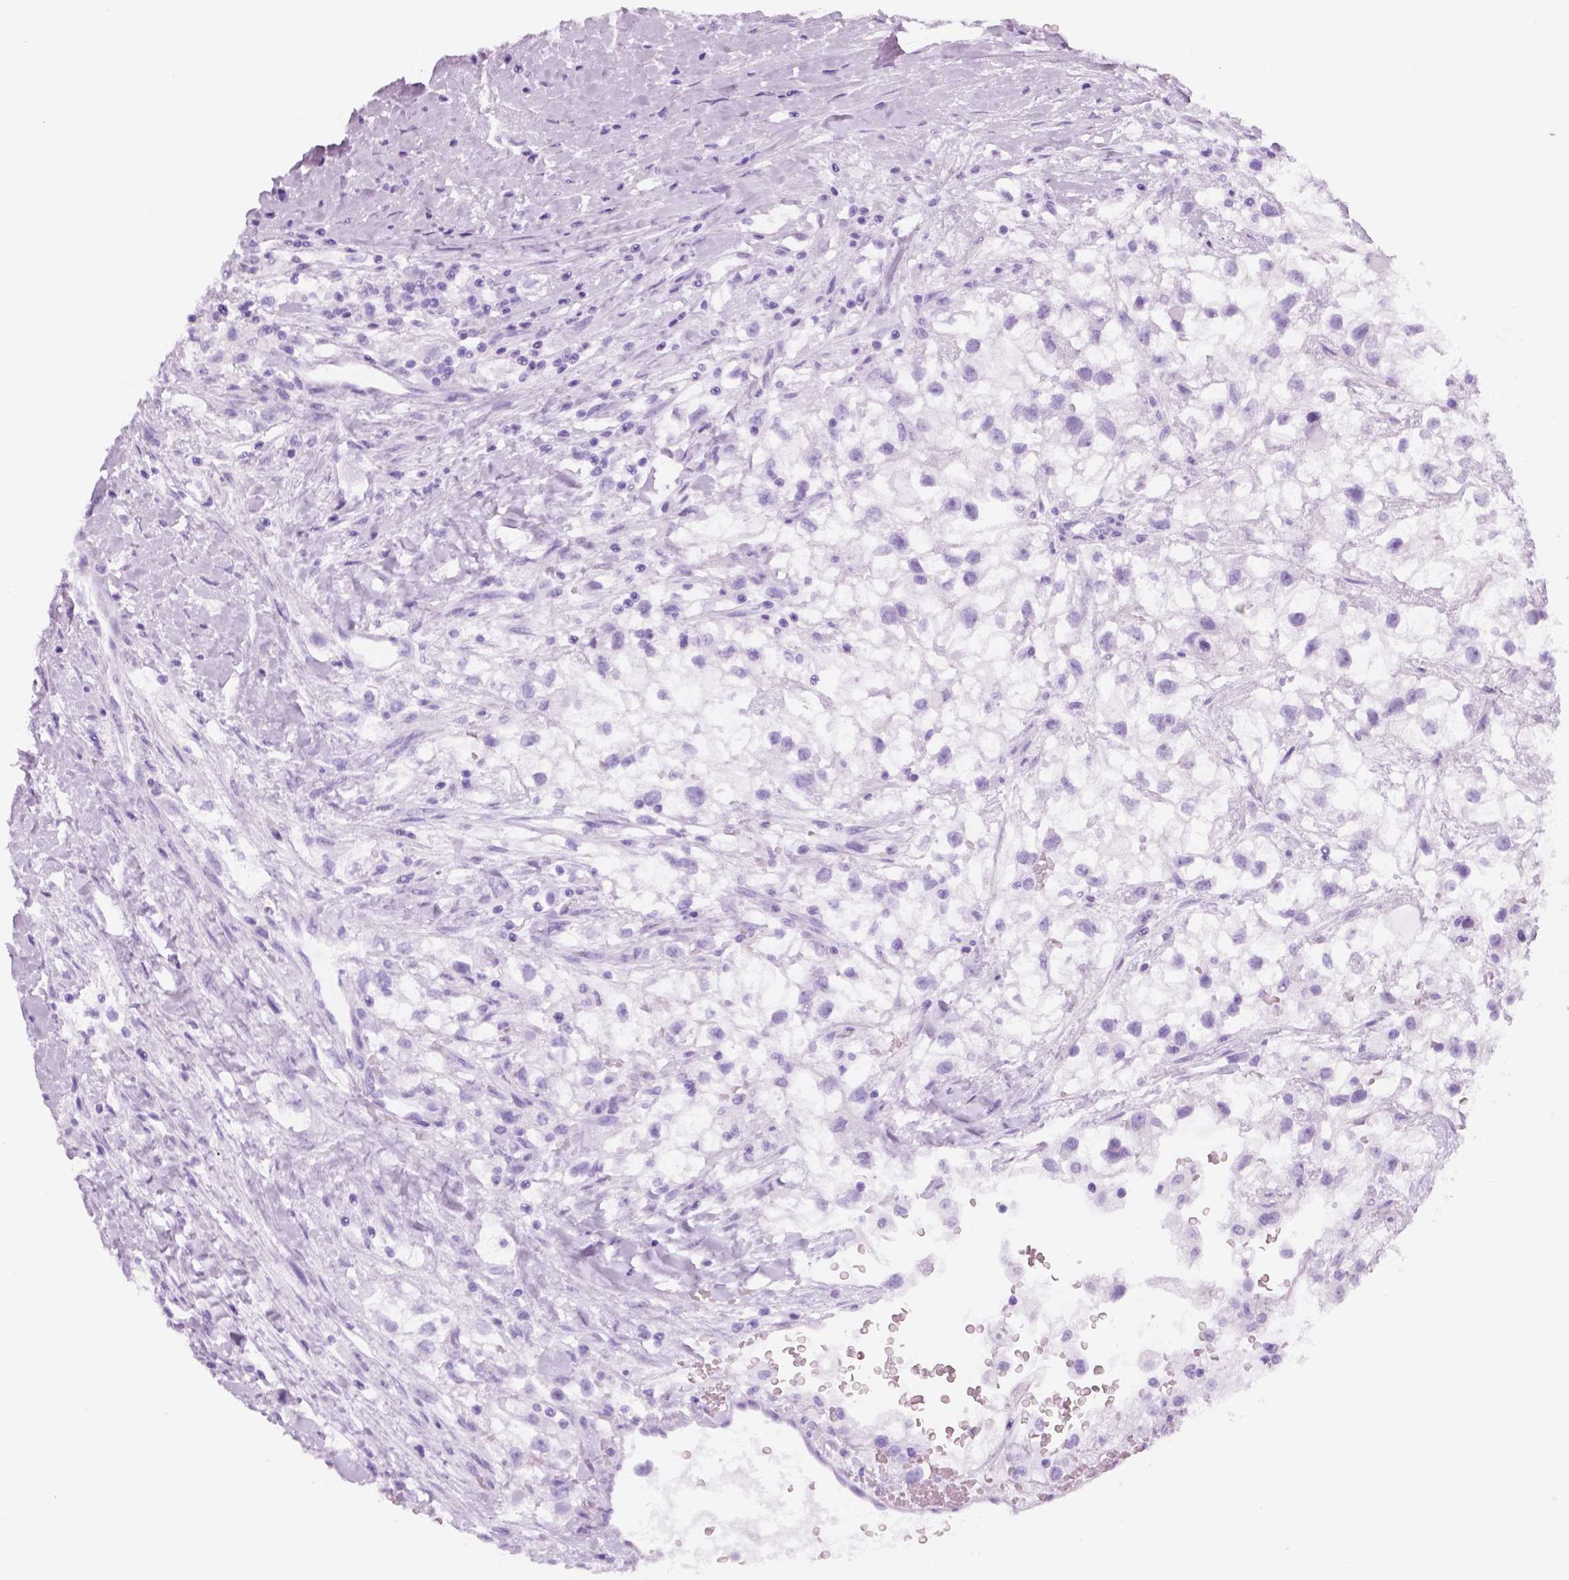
{"staining": {"intensity": "negative", "quantity": "none", "location": "none"}, "tissue": "renal cancer", "cell_type": "Tumor cells", "image_type": "cancer", "snomed": [{"axis": "morphology", "description": "Adenocarcinoma, NOS"}, {"axis": "topography", "description": "Kidney"}], "caption": "This is an immunohistochemistry (IHC) histopathology image of renal cancer. There is no staining in tumor cells.", "gene": "NECAB1", "patient": {"sex": "male", "age": 59}}